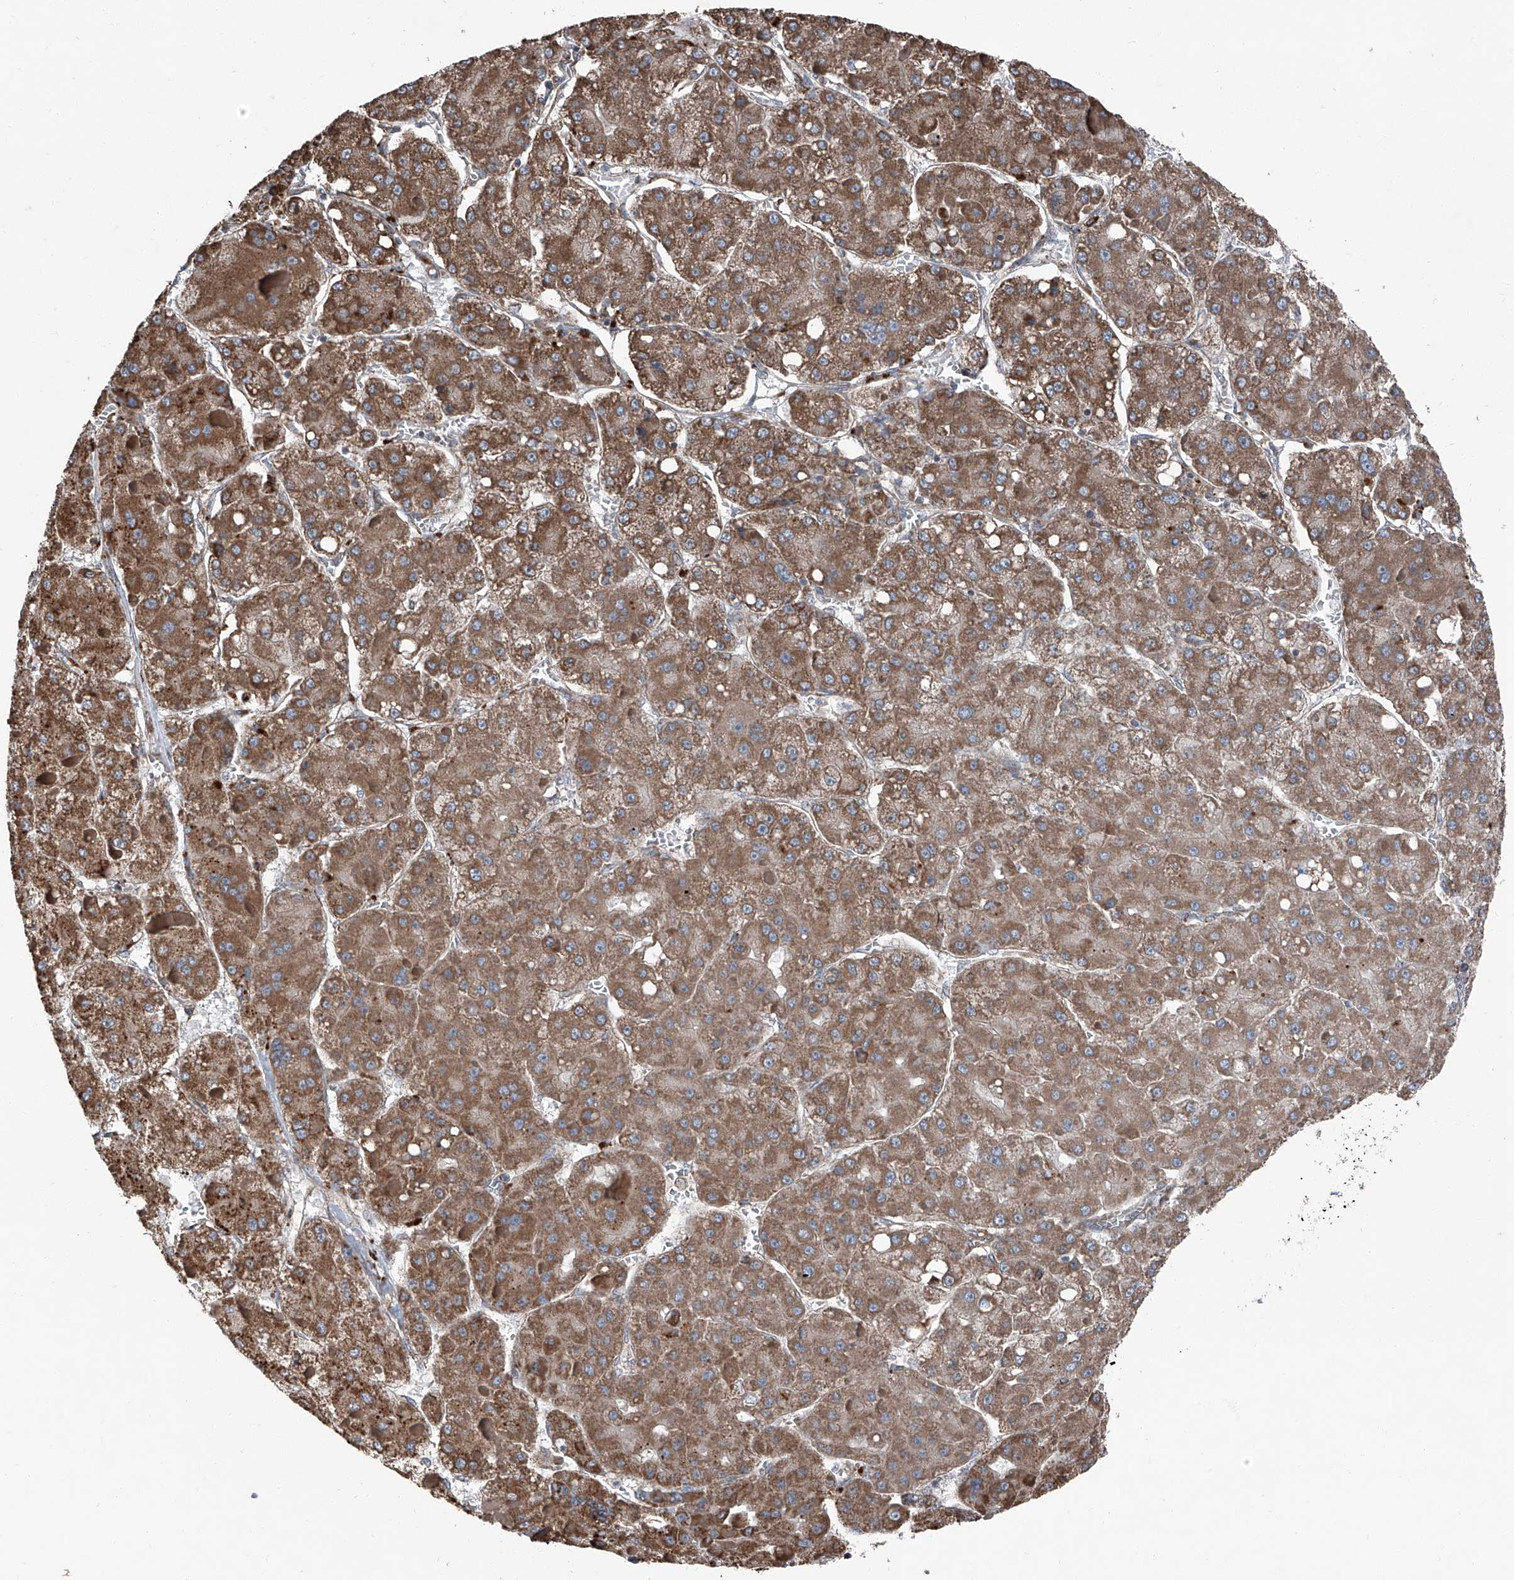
{"staining": {"intensity": "moderate", "quantity": ">75%", "location": "cytoplasmic/membranous"}, "tissue": "liver cancer", "cell_type": "Tumor cells", "image_type": "cancer", "snomed": [{"axis": "morphology", "description": "Carcinoma, Hepatocellular, NOS"}, {"axis": "topography", "description": "Liver"}], "caption": "Protein expression by IHC shows moderate cytoplasmic/membranous expression in about >75% of tumor cells in liver cancer.", "gene": "LIMK1", "patient": {"sex": "female", "age": 73}}